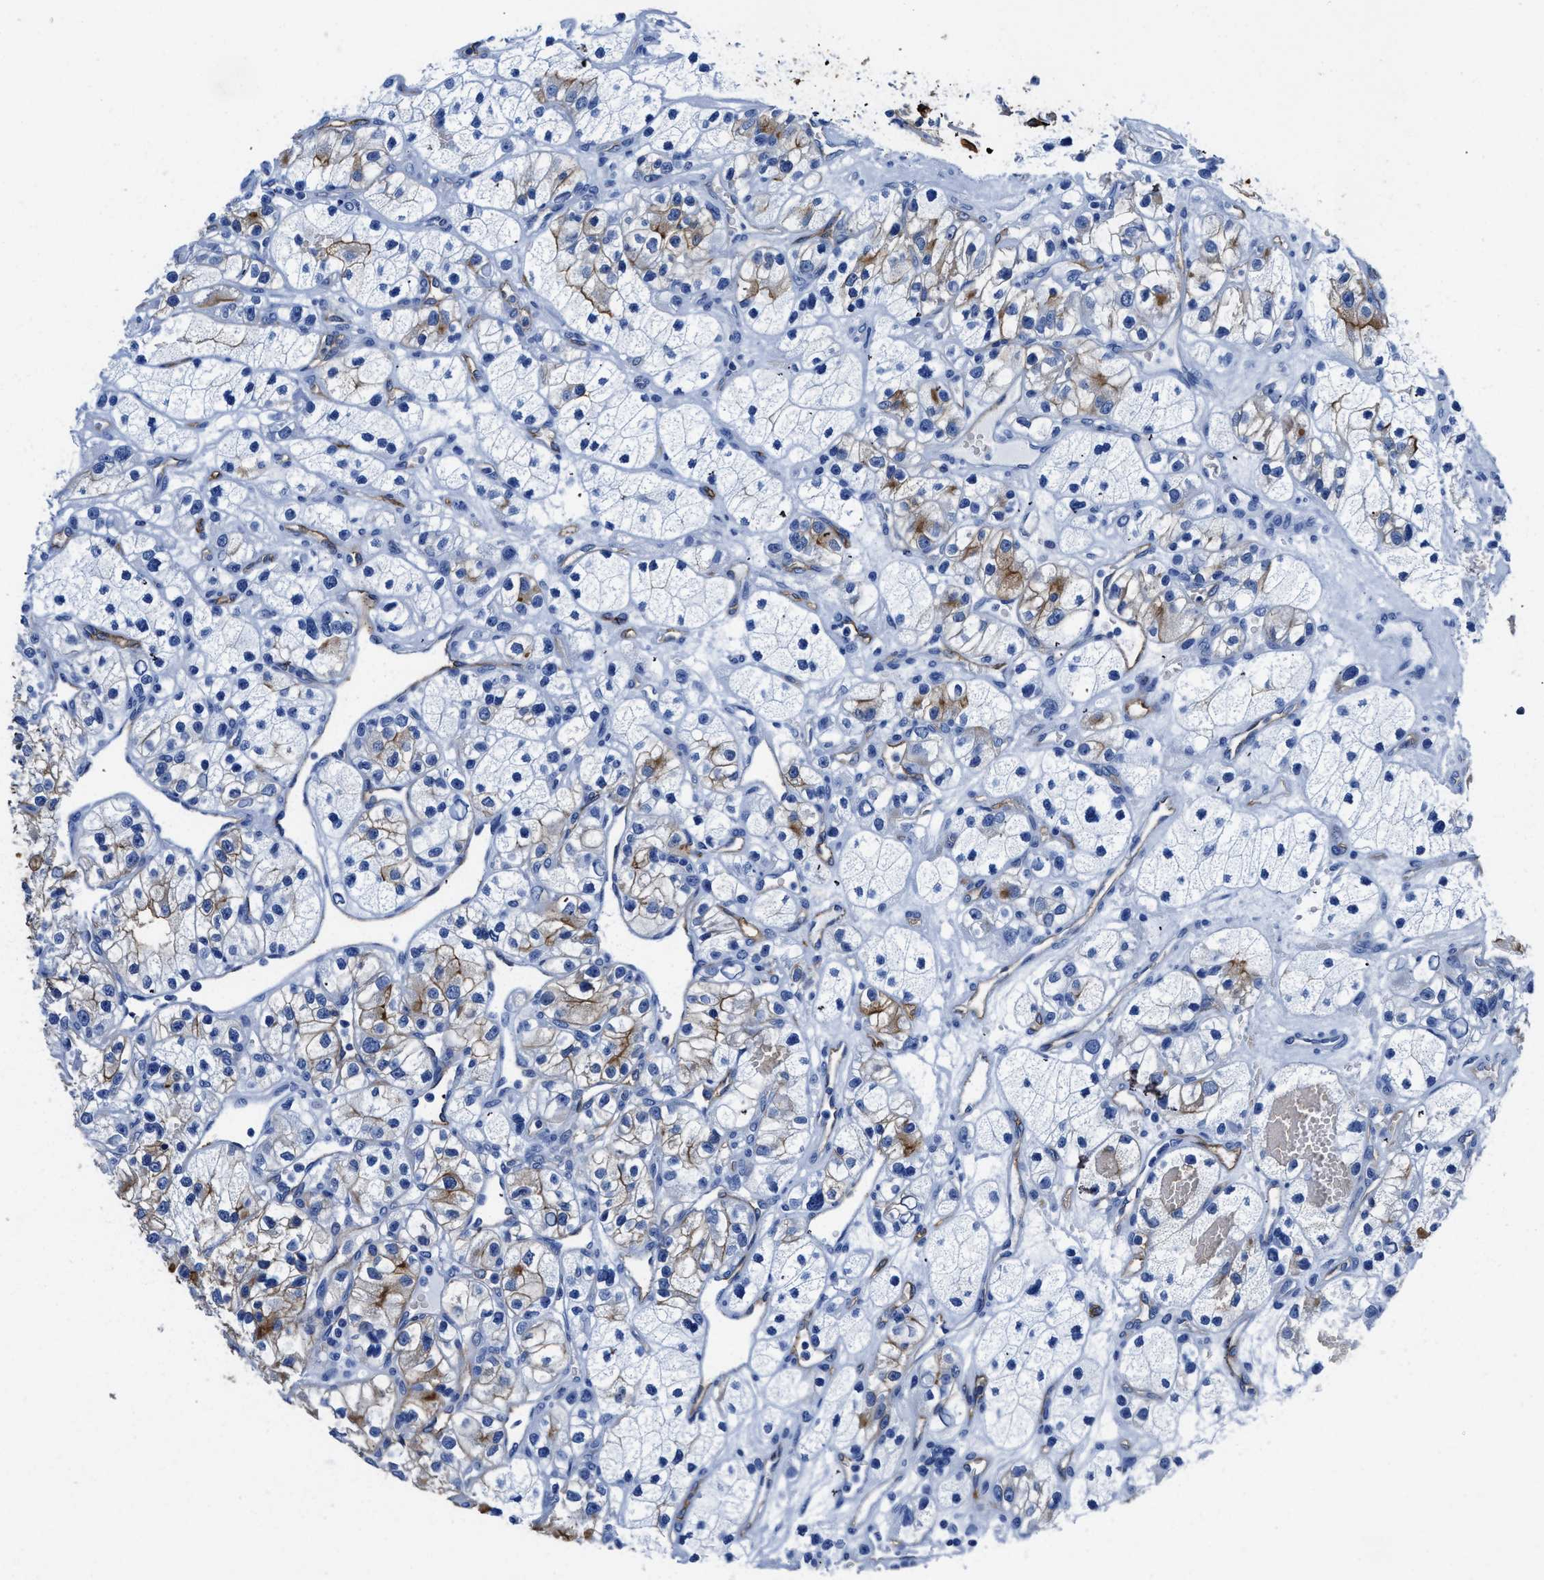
{"staining": {"intensity": "moderate", "quantity": "25%-75%", "location": "cytoplasmic/membranous"}, "tissue": "renal cancer", "cell_type": "Tumor cells", "image_type": "cancer", "snomed": [{"axis": "morphology", "description": "Adenocarcinoma, NOS"}, {"axis": "topography", "description": "Kidney"}], "caption": "The image exhibits immunohistochemical staining of renal cancer (adenocarcinoma). There is moderate cytoplasmic/membranous positivity is identified in approximately 25%-75% of tumor cells.", "gene": "AQP1", "patient": {"sex": "female", "age": 57}}